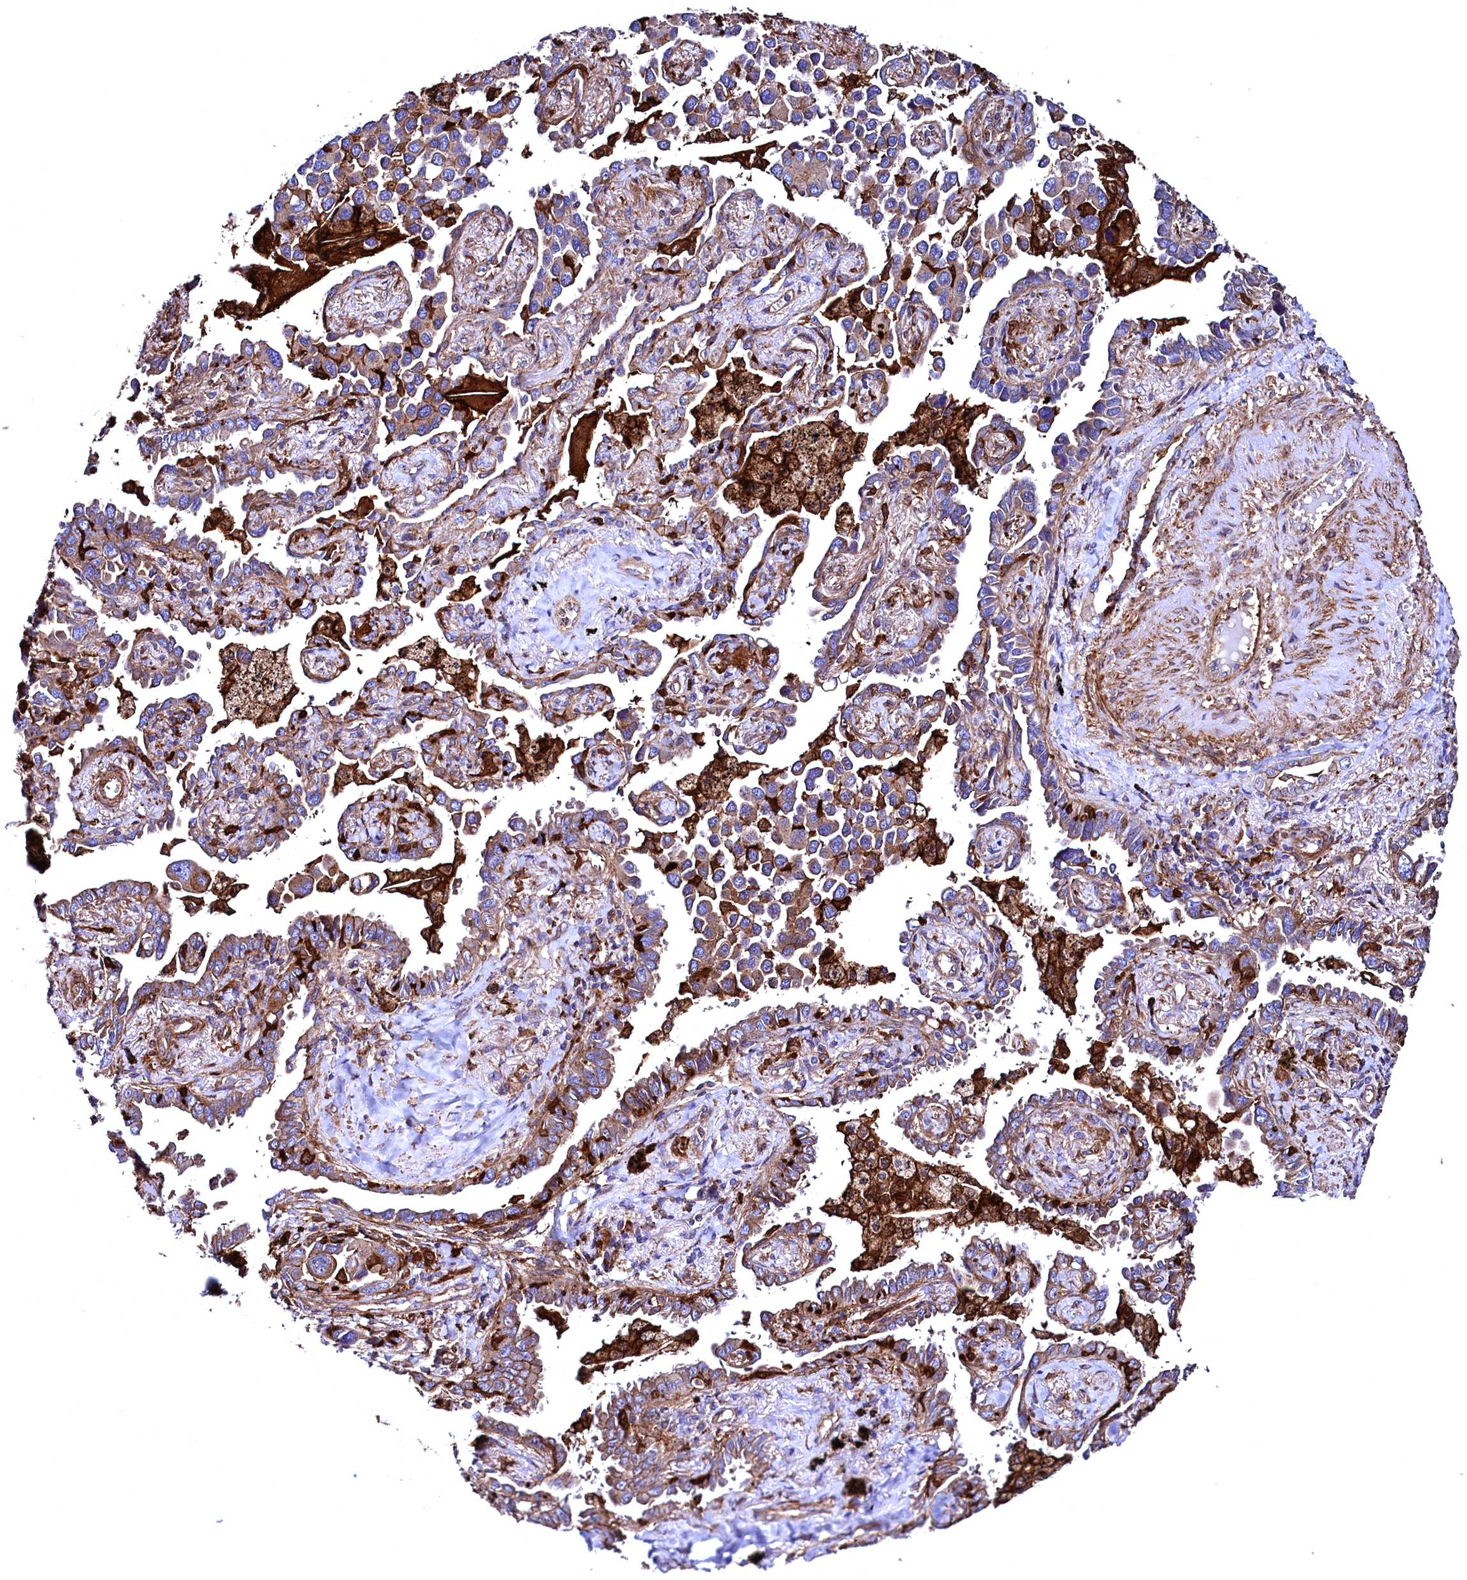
{"staining": {"intensity": "moderate", "quantity": ">75%", "location": "cytoplasmic/membranous"}, "tissue": "lung cancer", "cell_type": "Tumor cells", "image_type": "cancer", "snomed": [{"axis": "morphology", "description": "Adenocarcinoma, NOS"}, {"axis": "topography", "description": "Lung"}], "caption": "Lung adenocarcinoma stained for a protein demonstrates moderate cytoplasmic/membranous positivity in tumor cells.", "gene": "STAMBPL1", "patient": {"sex": "male", "age": 67}}